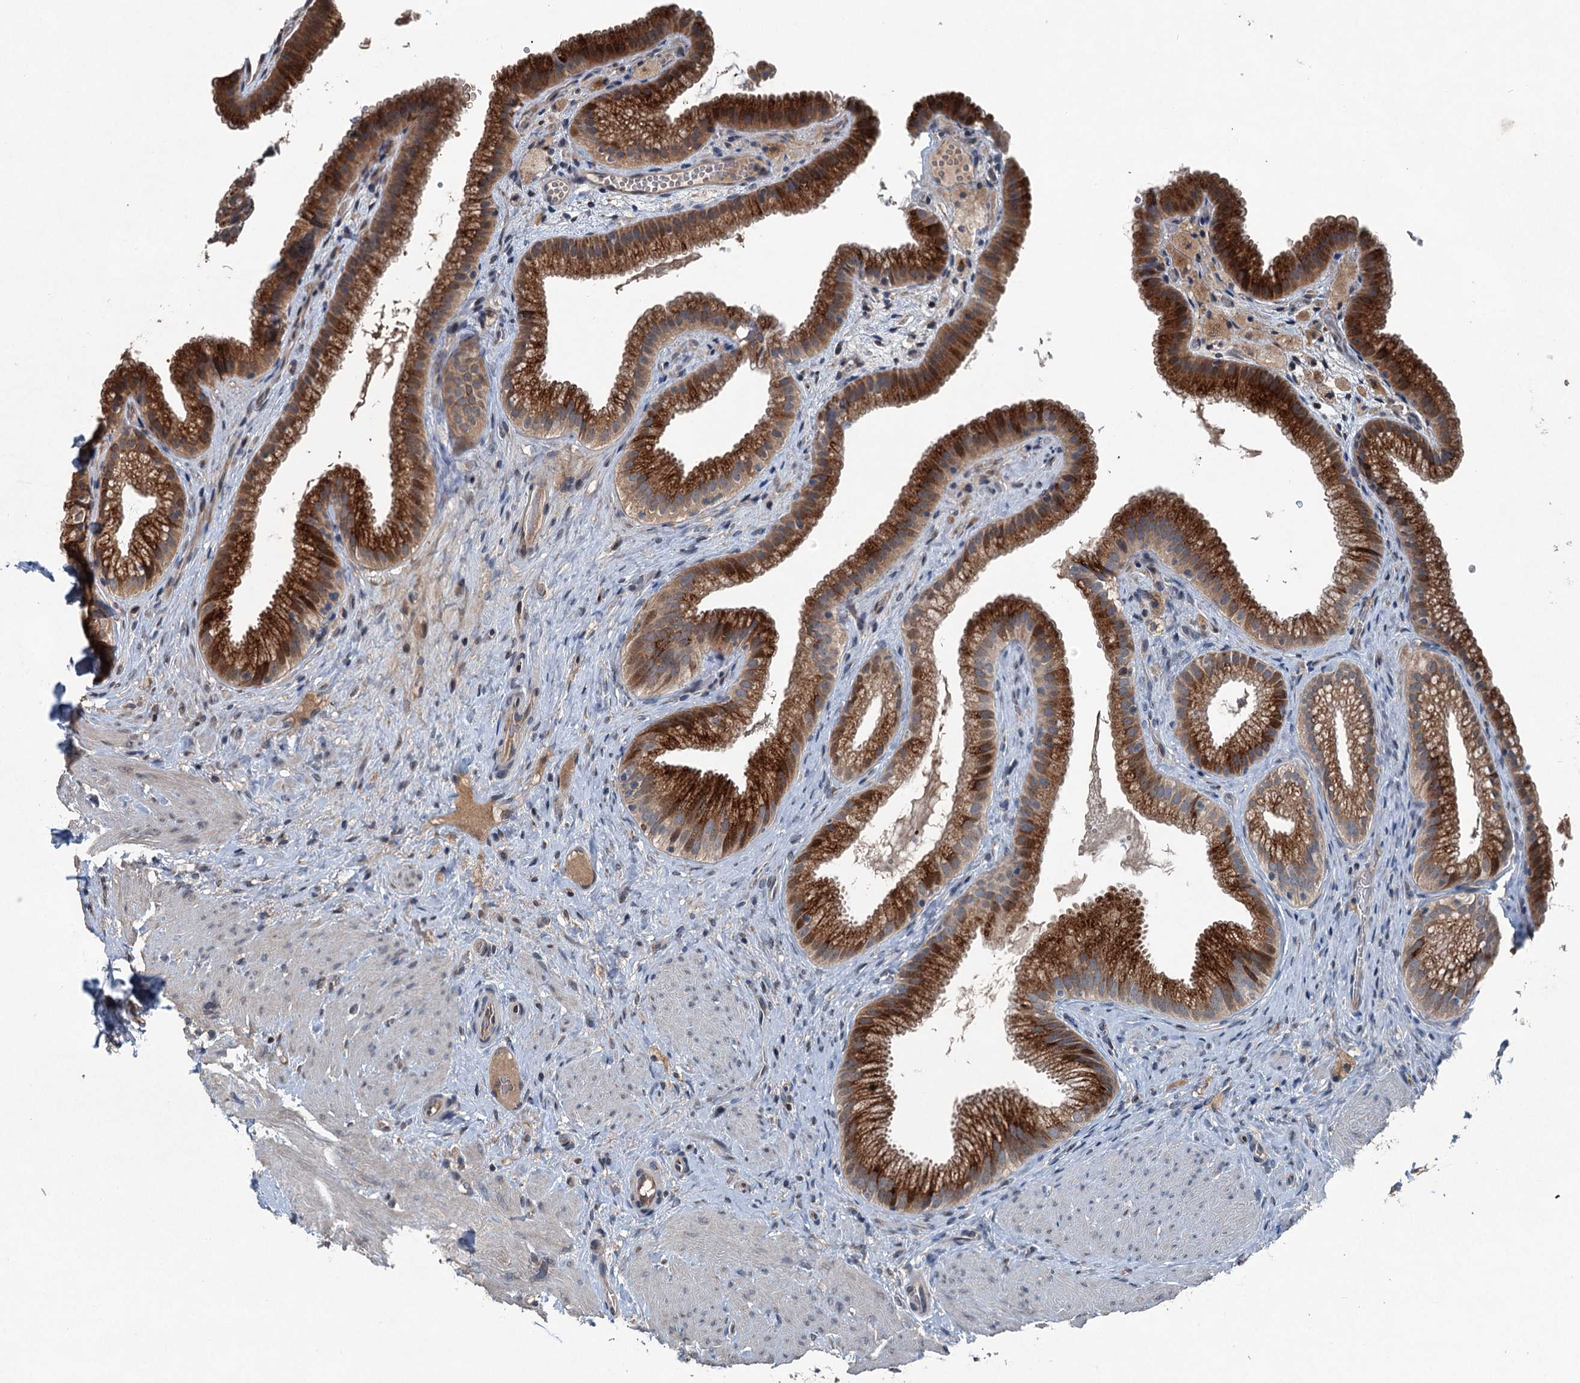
{"staining": {"intensity": "strong", "quantity": ">75%", "location": "cytoplasmic/membranous"}, "tissue": "gallbladder", "cell_type": "Glandular cells", "image_type": "normal", "snomed": [{"axis": "morphology", "description": "Normal tissue, NOS"}, {"axis": "morphology", "description": "Inflammation, NOS"}, {"axis": "topography", "description": "Gallbladder"}], "caption": "Protein expression analysis of benign gallbladder demonstrates strong cytoplasmic/membranous expression in approximately >75% of glandular cells.", "gene": "NAA60", "patient": {"sex": "male", "age": 51}}